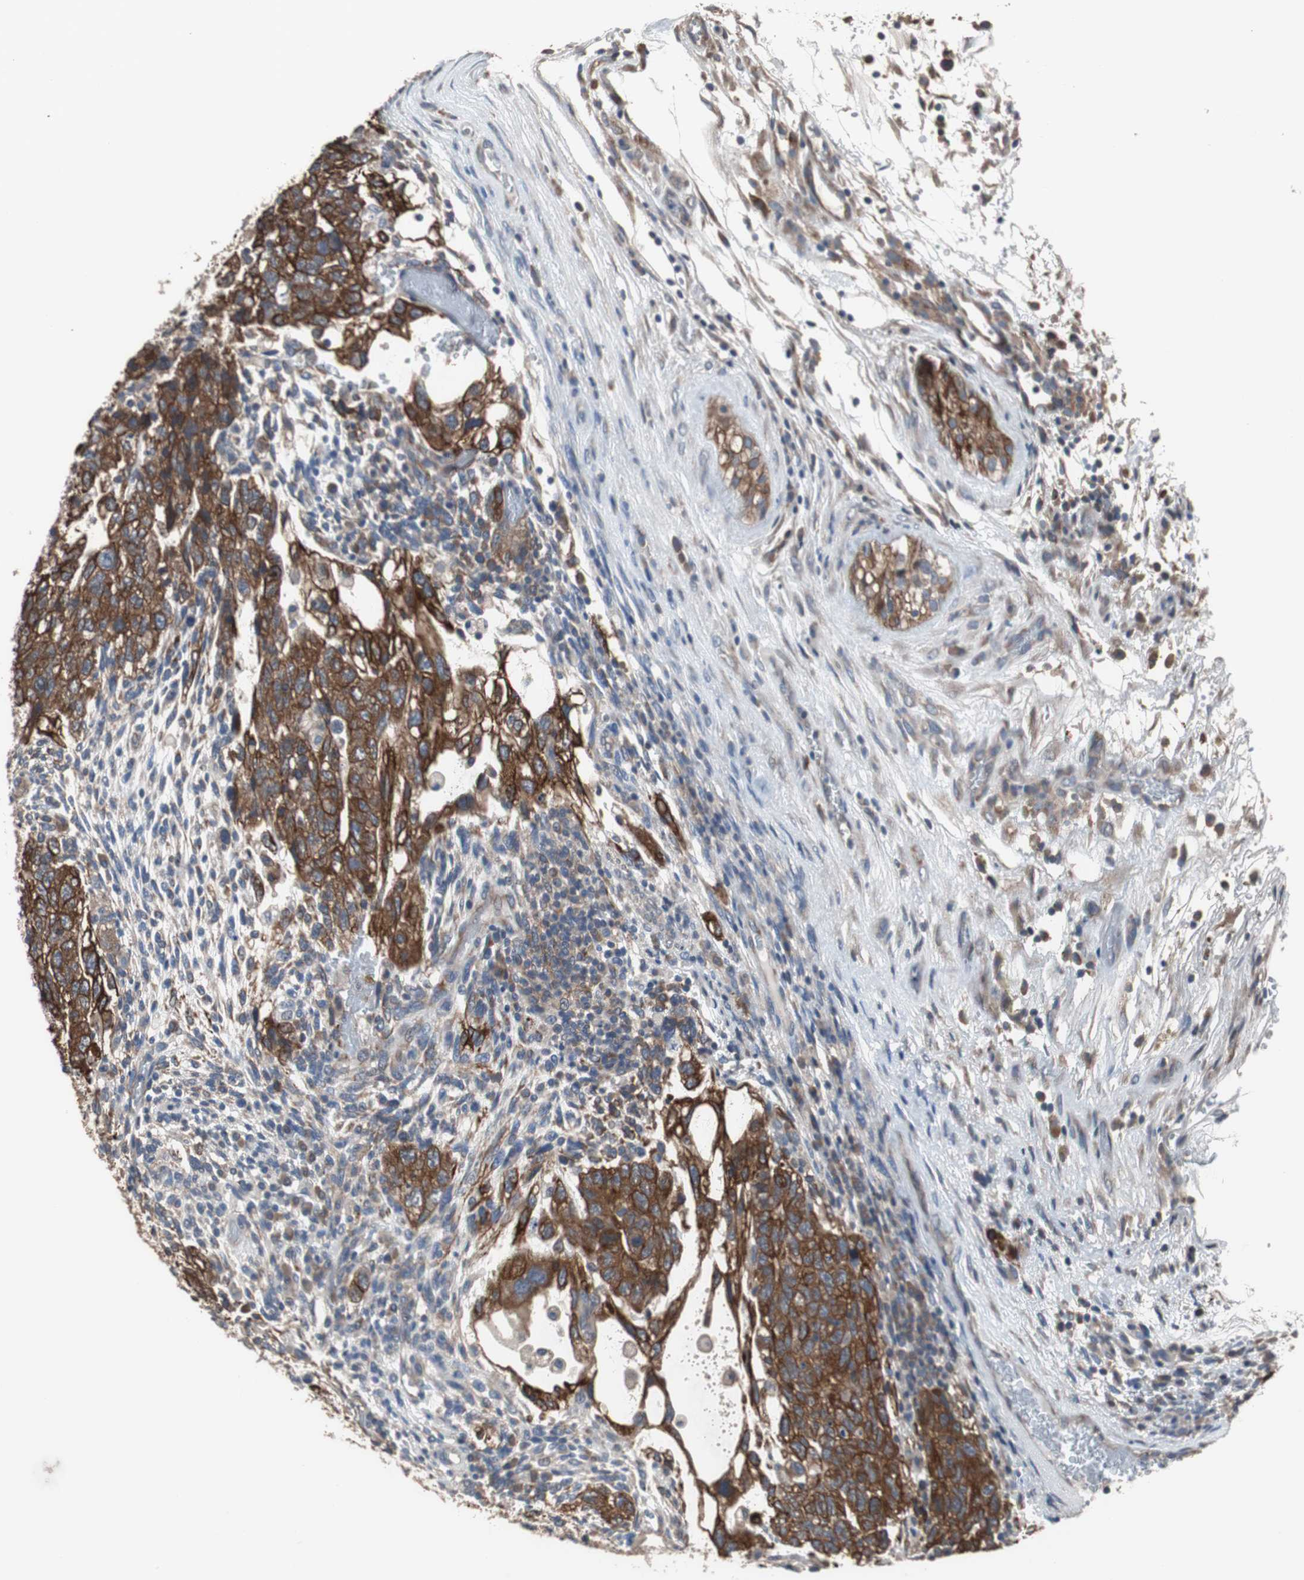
{"staining": {"intensity": "strong", "quantity": ">75%", "location": "cytoplasmic/membranous"}, "tissue": "testis cancer", "cell_type": "Tumor cells", "image_type": "cancer", "snomed": [{"axis": "morphology", "description": "Normal tissue, NOS"}, {"axis": "morphology", "description": "Carcinoma, Embryonal, NOS"}, {"axis": "topography", "description": "Testis"}], "caption": "The image exhibits staining of testis embryonal carcinoma, revealing strong cytoplasmic/membranous protein expression (brown color) within tumor cells.", "gene": "USP10", "patient": {"sex": "male", "age": 36}}